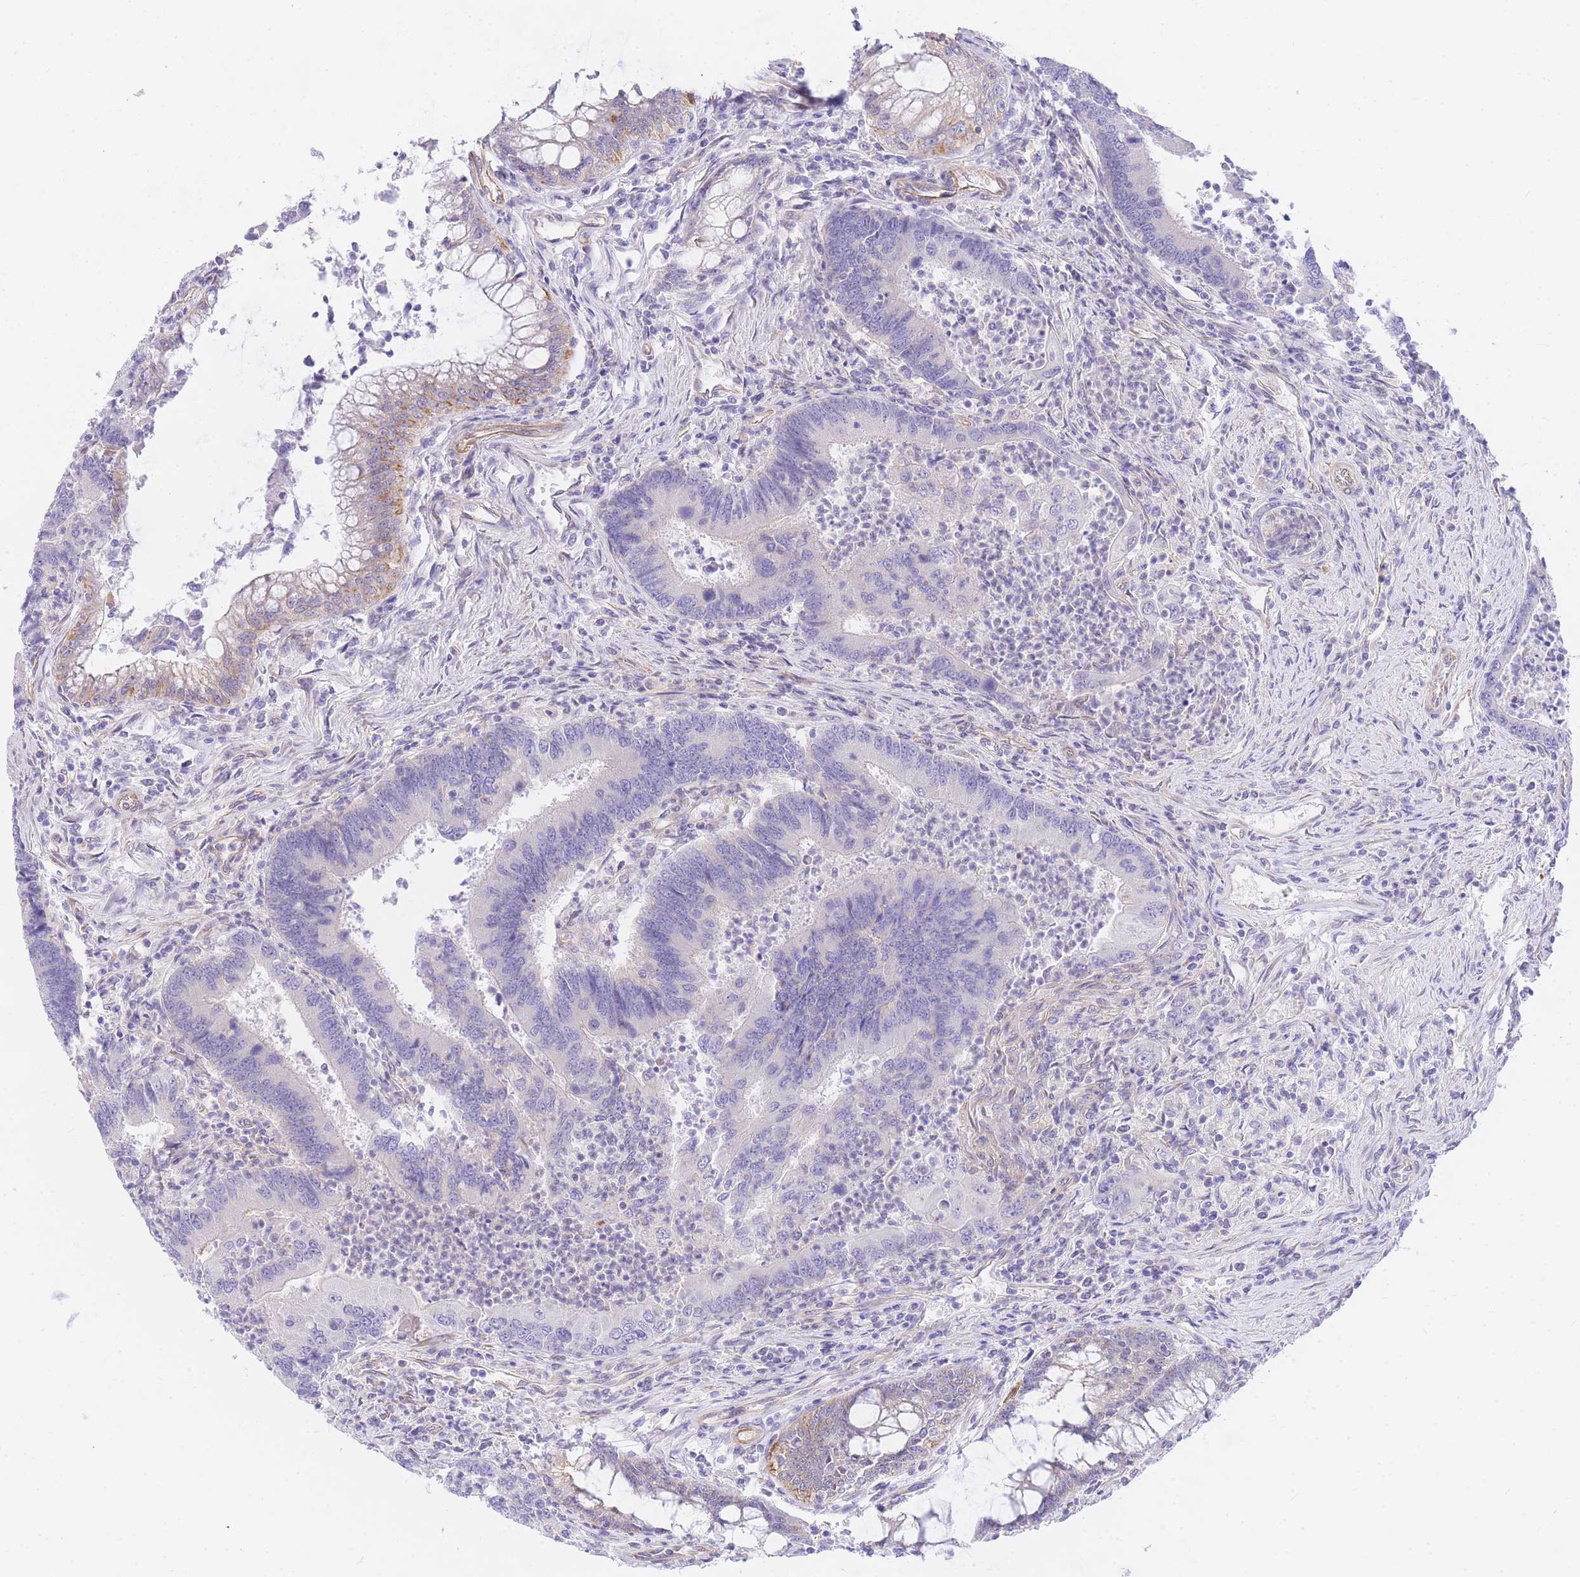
{"staining": {"intensity": "negative", "quantity": "none", "location": "none"}, "tissue": "colorectal cancer", "cell_type": "Tumor cells", "image_type": "cancer", "snomed": [{"axis": "morphology", "description": "Adenocarcinoma, NOS"}, {"axis": "topography", "description": "Colon"}], "caption": "Immunohistochemical staining of adenocarcinoma (colorectal) displays no significant expression in tumor cells.", "gene": "SRSF12", "patient": {"sex": "female", "age": 67}}